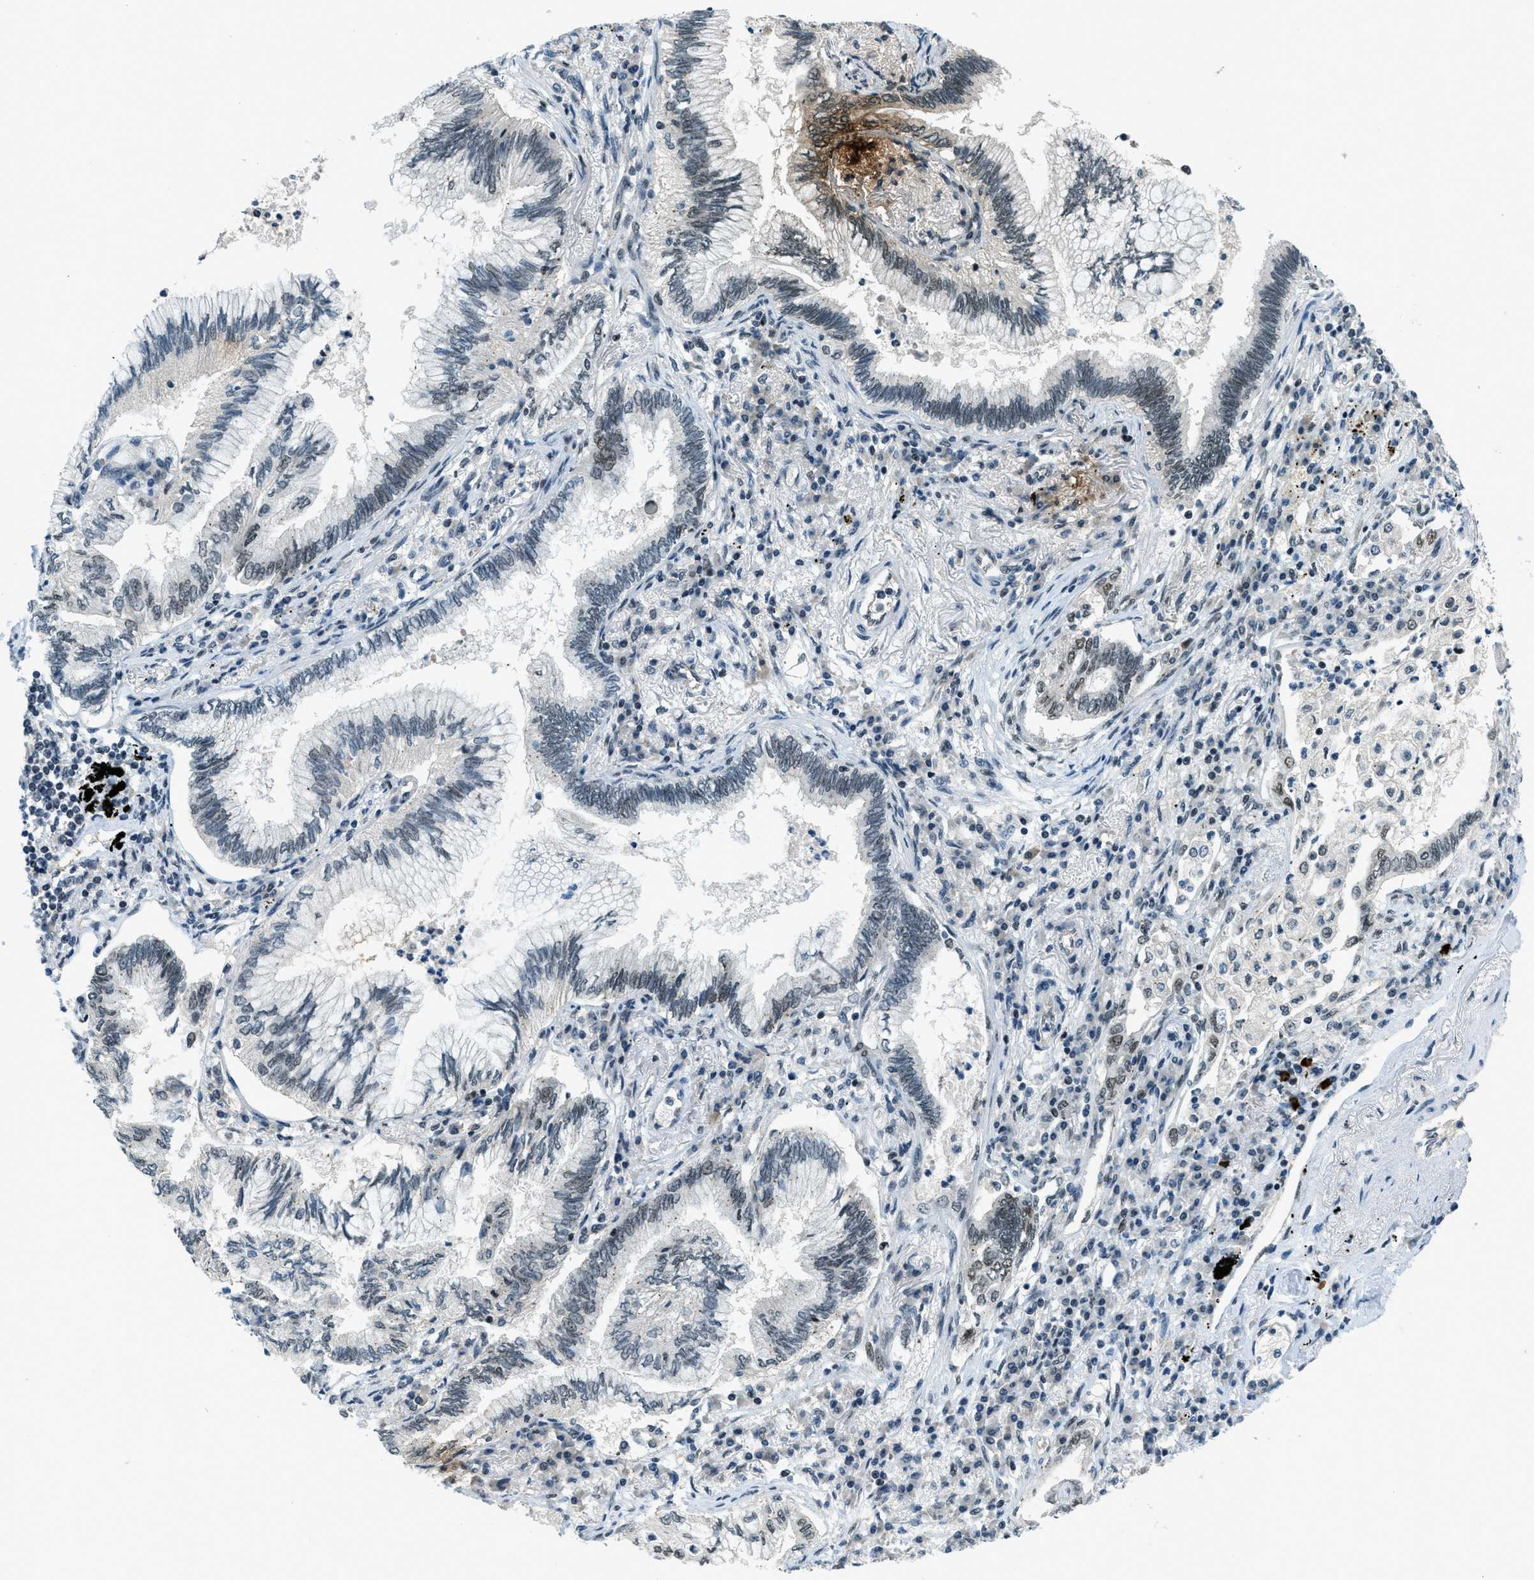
{"staining": {"intensity": "moderate", "quantity": "<25%", "location": "nuclear"}, "tissue": "lung cancer", "cell_type": "Tumor cells", "image_type": "cancer", "snomed": [{"axis": "morphology", "description": "Normal tissue, NOS"}, {"axis": "morphology", "description": "Adenocarcinoma, NOS"}, {"axis": "topography", "description": "Bronchus"}, {"axis": "topography", "description": "Lung"}], "caption": "Protein expression analysis of human adenocarcinoma (lung) reveals moderate nuclear positivity in approximately <25% of tumor cells.", "gene": "KLF6", "patient": {"sex": "female", "age": 70}}